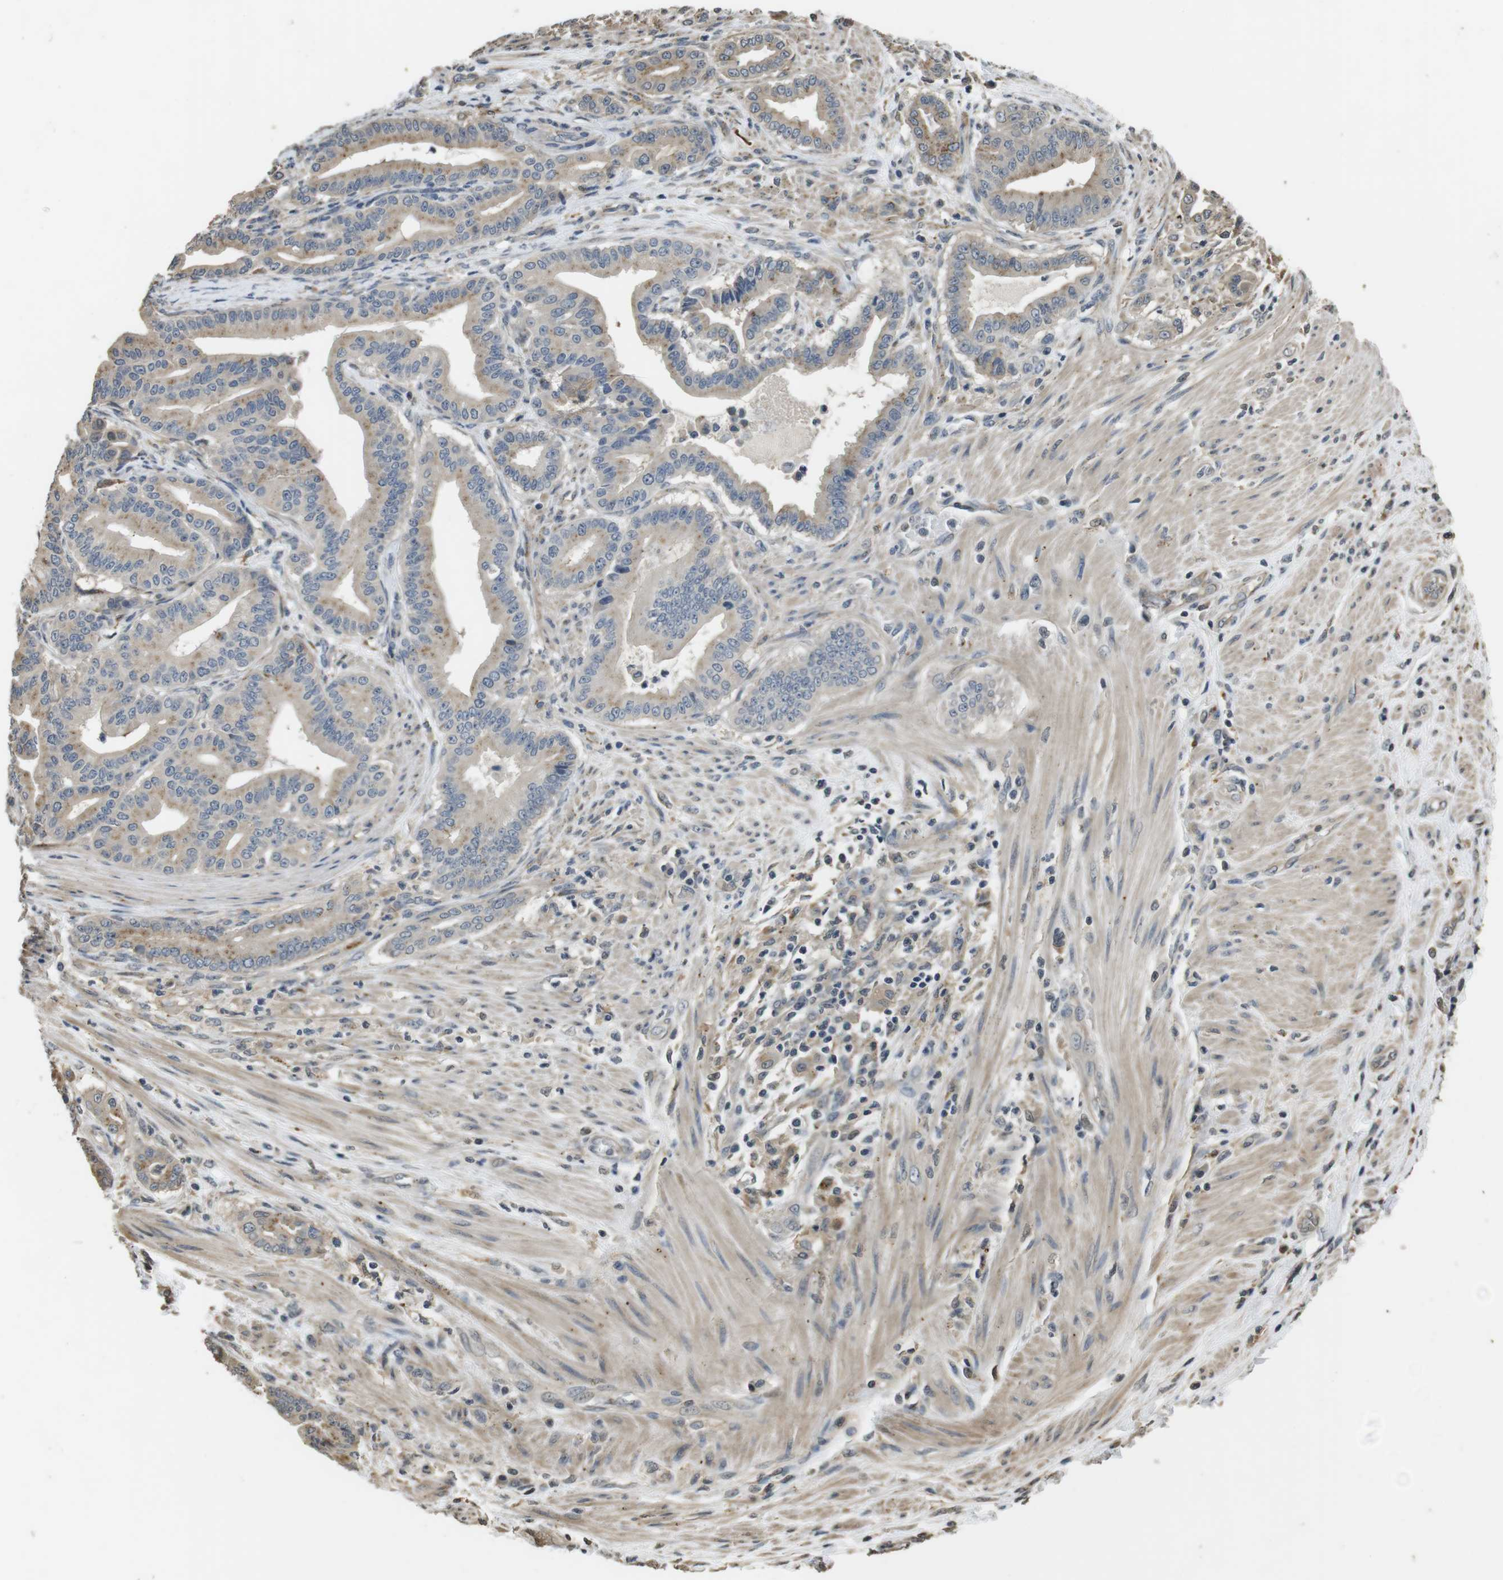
{"staining": {"intensity": "weak", "quantity": ">75%", "location": "cytoplasmic/membranous"}, "tissue": "pancreatic cancer", "cell_type": "Tumor cells", "image_type": "cancer", "snomed": [{"axis": "morphology", "description": "Normal tissue, NOS"}, {"axis": "morphology", "description": "Adenocarcinoma, NOS"}, {"axis": "topography", "description": "Pancreas"}], "caption": "Pancreatic cancer tissue exhibits weak cytoplasmic/membranous staining in approximately >75% of tumor cells, visualized by immunohistochemistry.", "gene": "FZD10", "patient": {"sex": "male", "age": 63}}